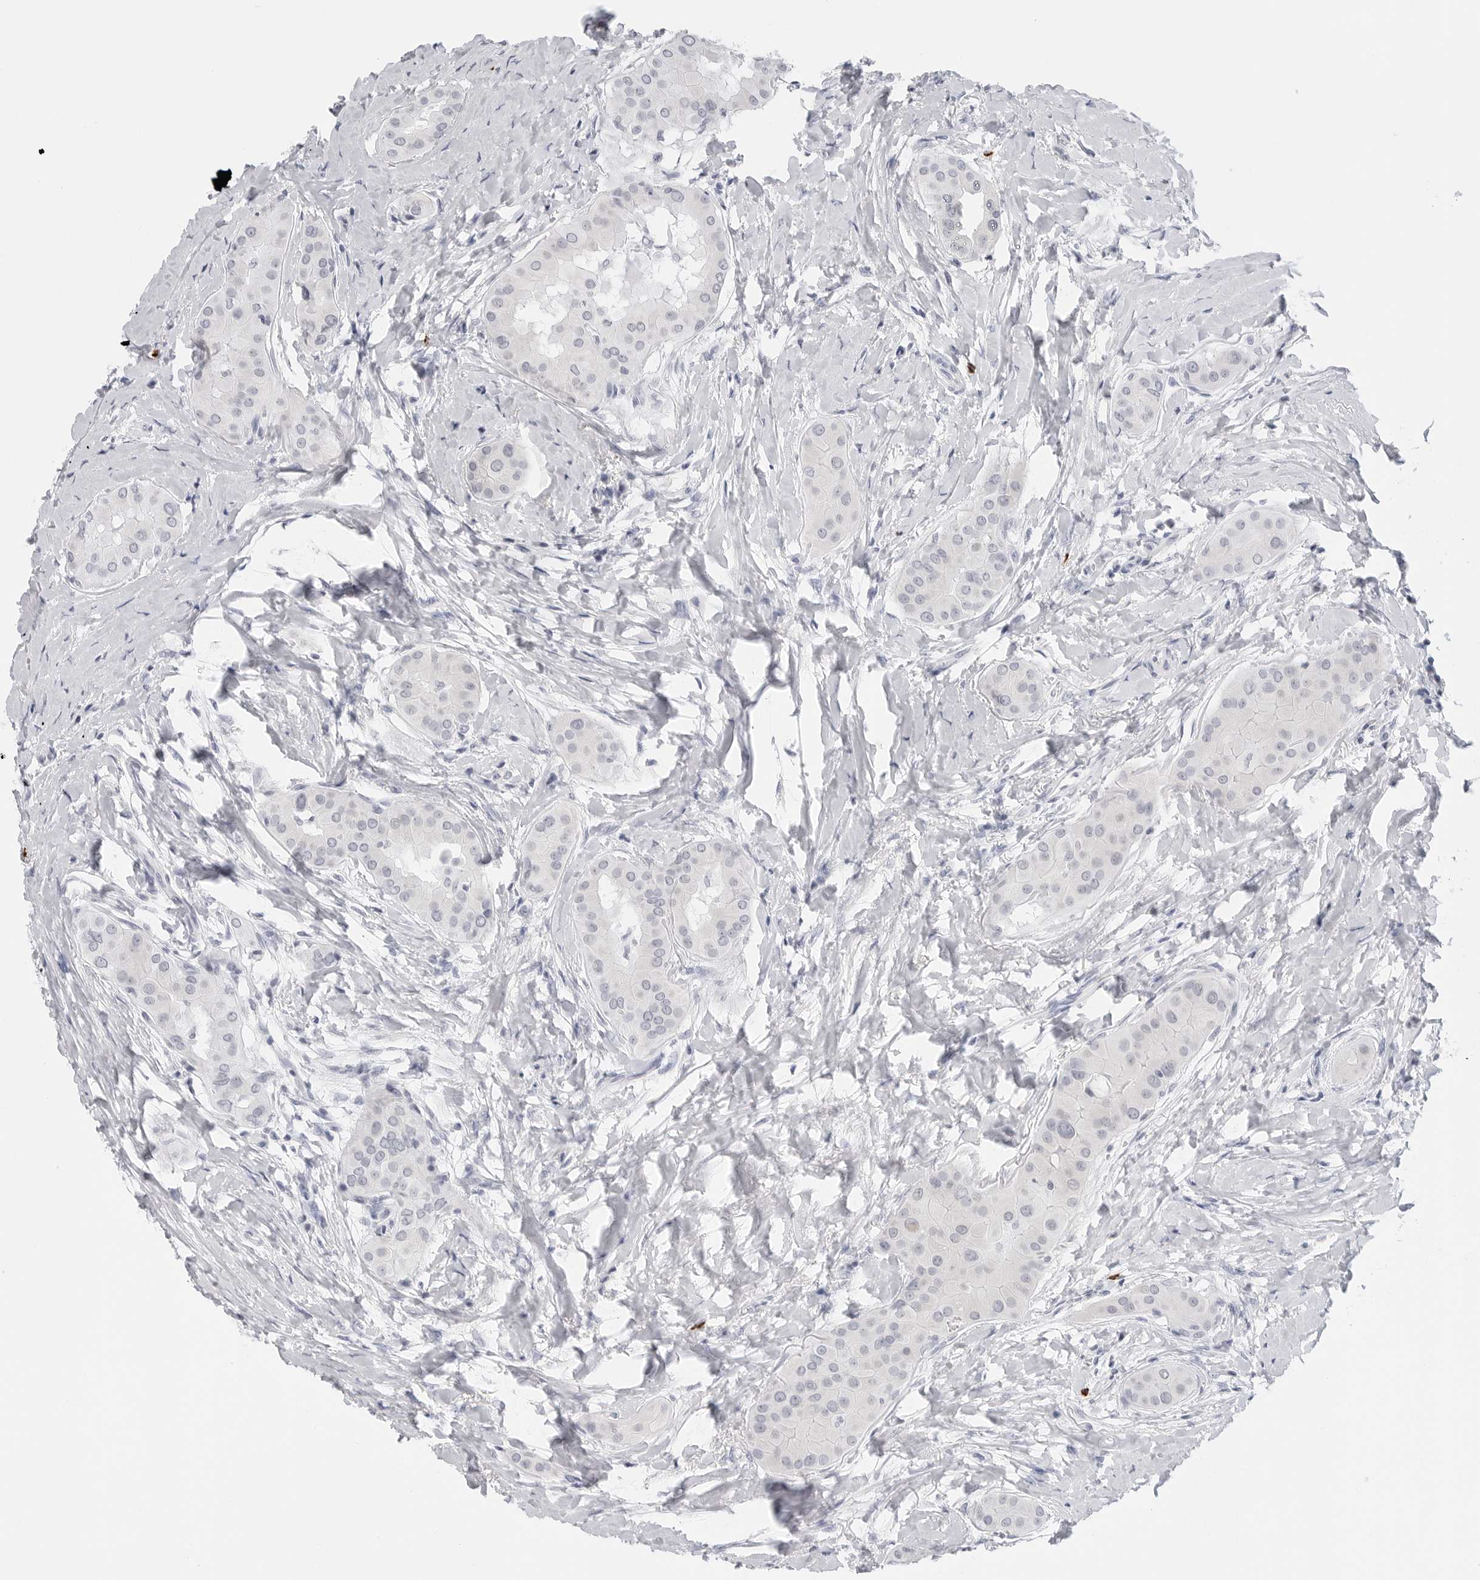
{"staining": {"intensity": "negative", "quantity": "none", "location": "none"}, "tissue": "thyroid cancer", "cell_type": "Tumor cells", "image_type": "cancer", "snomed": [{"axis": "morphology", "description": "Papillary adenocarcinoma, NOS"}, {"axis": "topography", "description": "Thyroid gland"}], "caption": "Tumor cells show no significant positivity in thyroid cancer.", "gene": "HSPB7", "patient": {"sex": "male", "age": 33}}